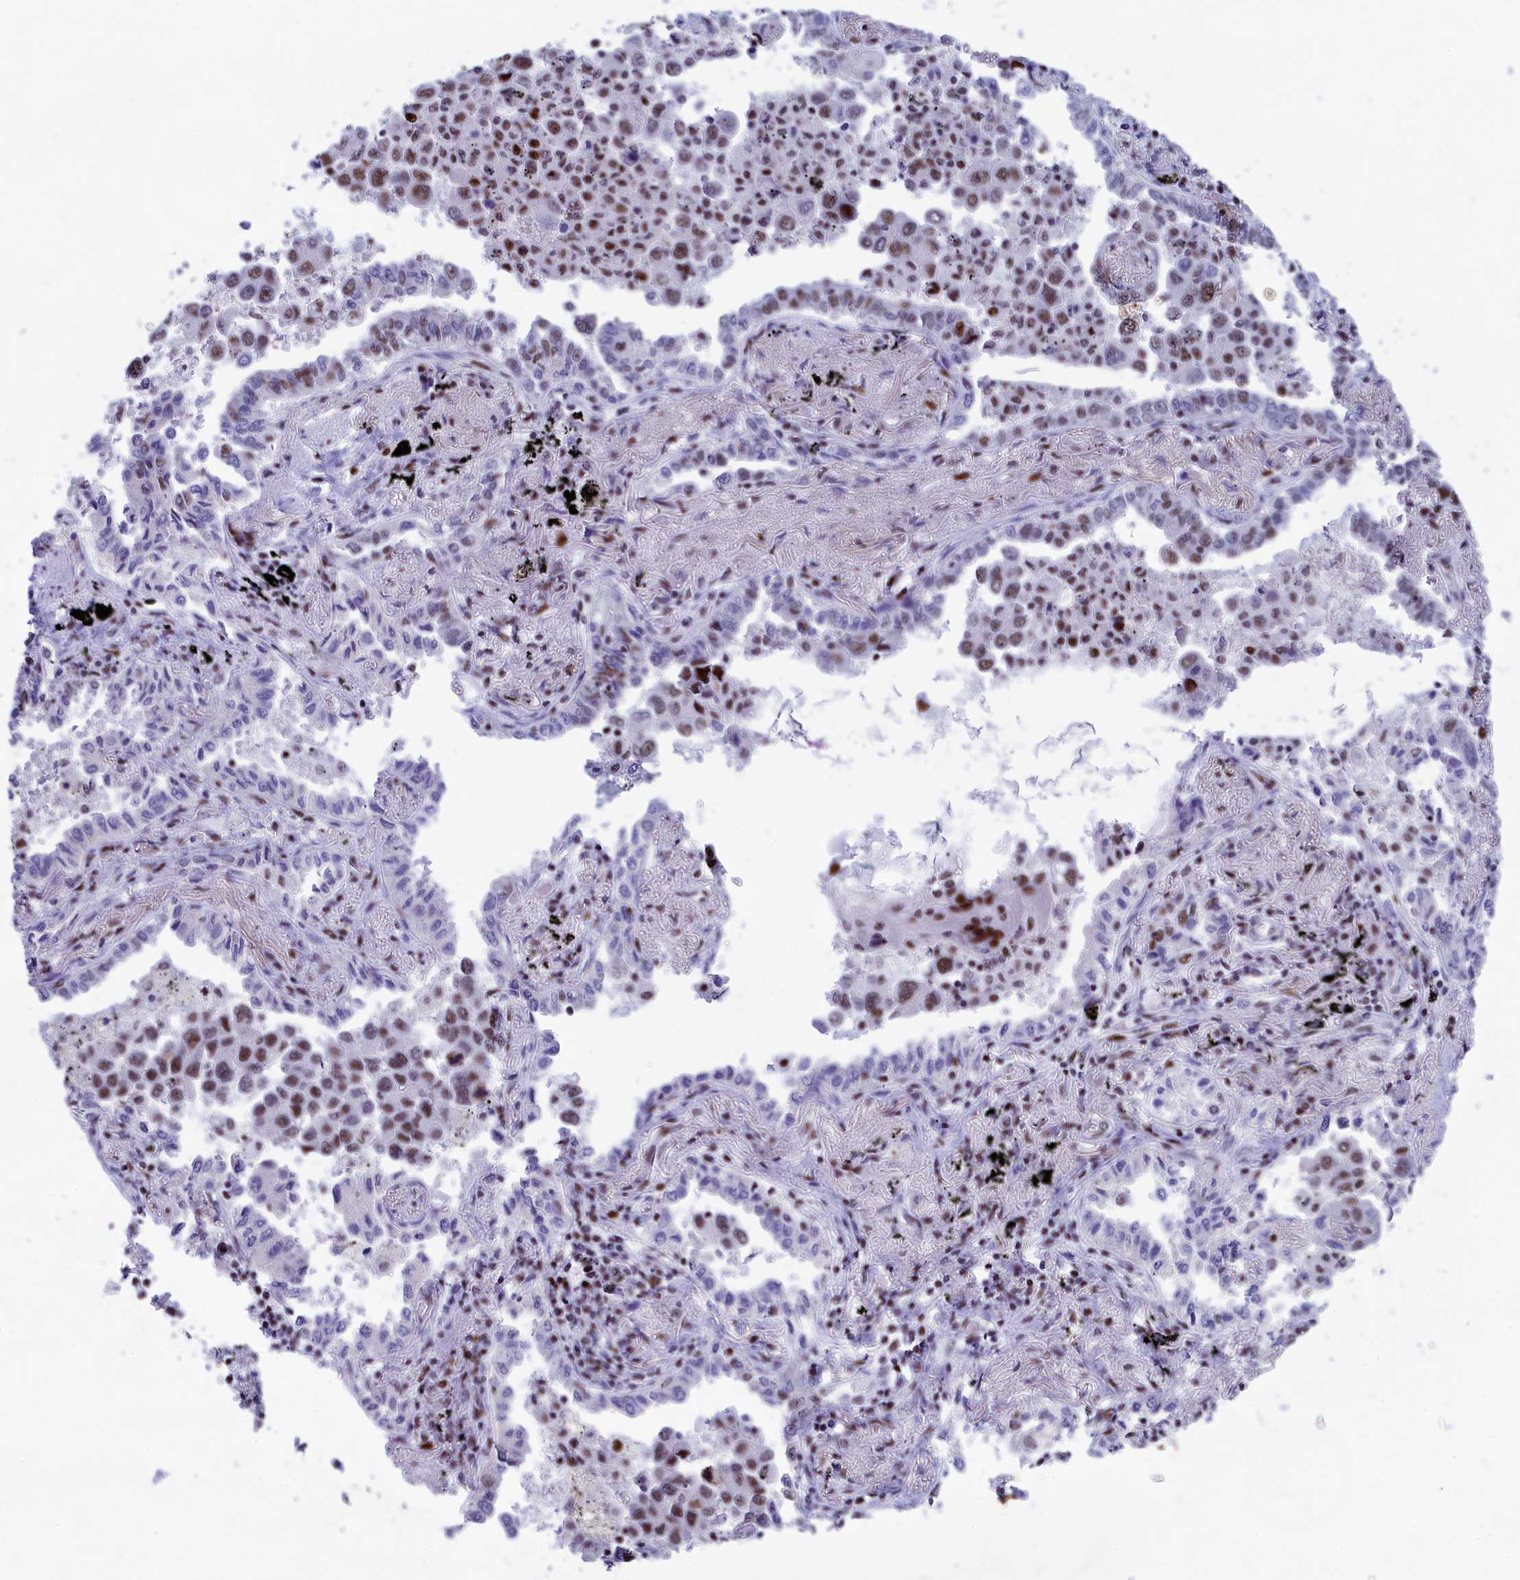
{"staining": {"intensity": "moderate", "quantity": "25%-75%", "location": "nuclear"}, "tissue": "lung cancer", "cell_type": "Tumor cells", "image_type": "cancer", "snomed": [{"axis": "morphology", "description": "Adenocarcinoma, NOS"}, {"axis": "topography", "description": "Lung"}], "caption": "This image displays immunohistochemistry staining of adenocarcinoma (lung), with medium moderate nuclear expression in about 25%-75% of tumor cells.", "gene": "NSA2", "patient": {"sex": "male", "age": 67}}